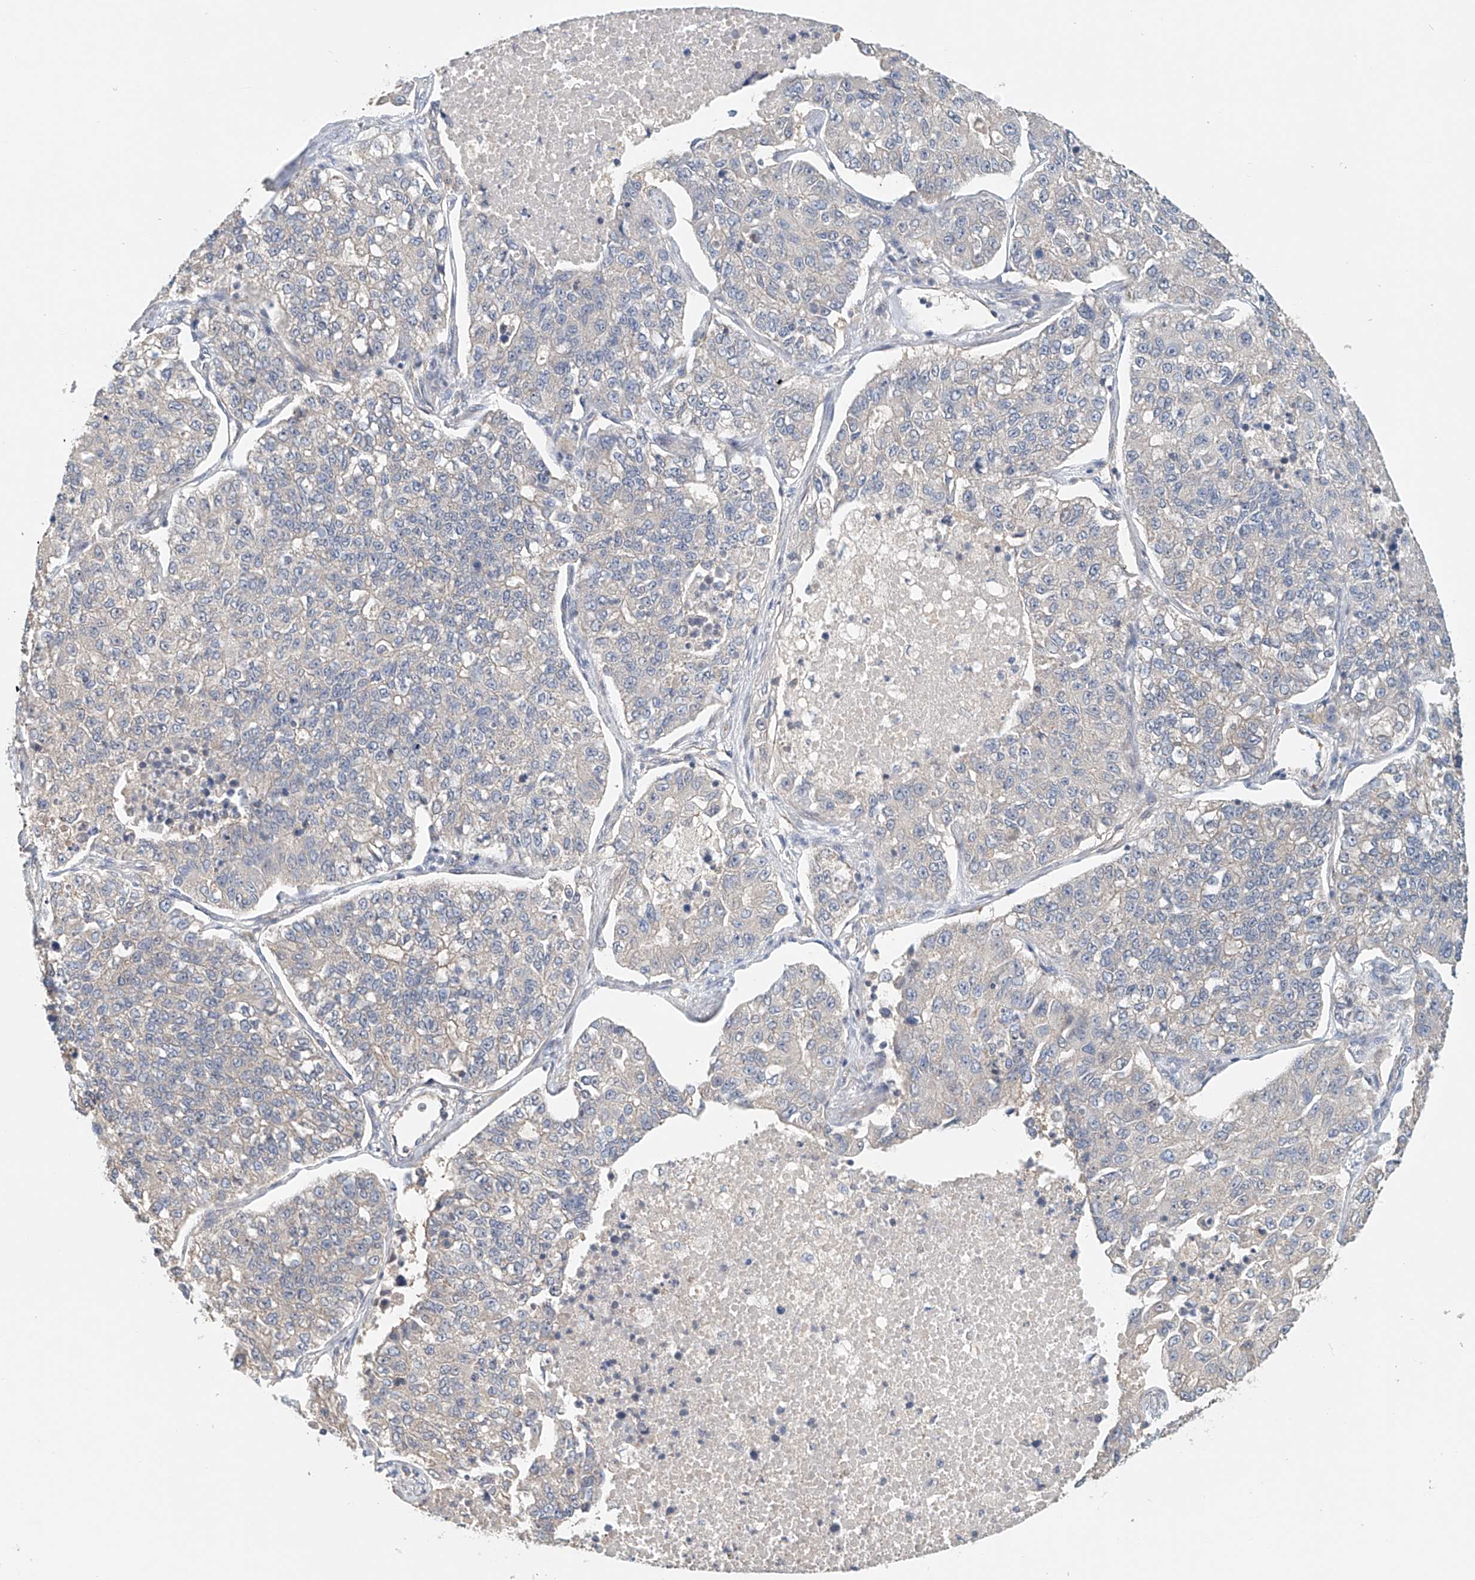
{"staining": {"intensity": "negative", "quantity": "none", "location": "none"}, "tissue": "lung cancer", "cell_type": "Tumor cells", "image_type": "cancer", "snomed": [{"axis": "morphology", "description": "Adenocarcinoma, NOS"}, {"axis": "topography", "description": "Lung"}], "caption": "Micrograph shows no significant protein staining in tumor cells of lung cancer (adenocarcinoma).", "gene": "FRYL", "patient": {"sex": "male", "age": 49}}